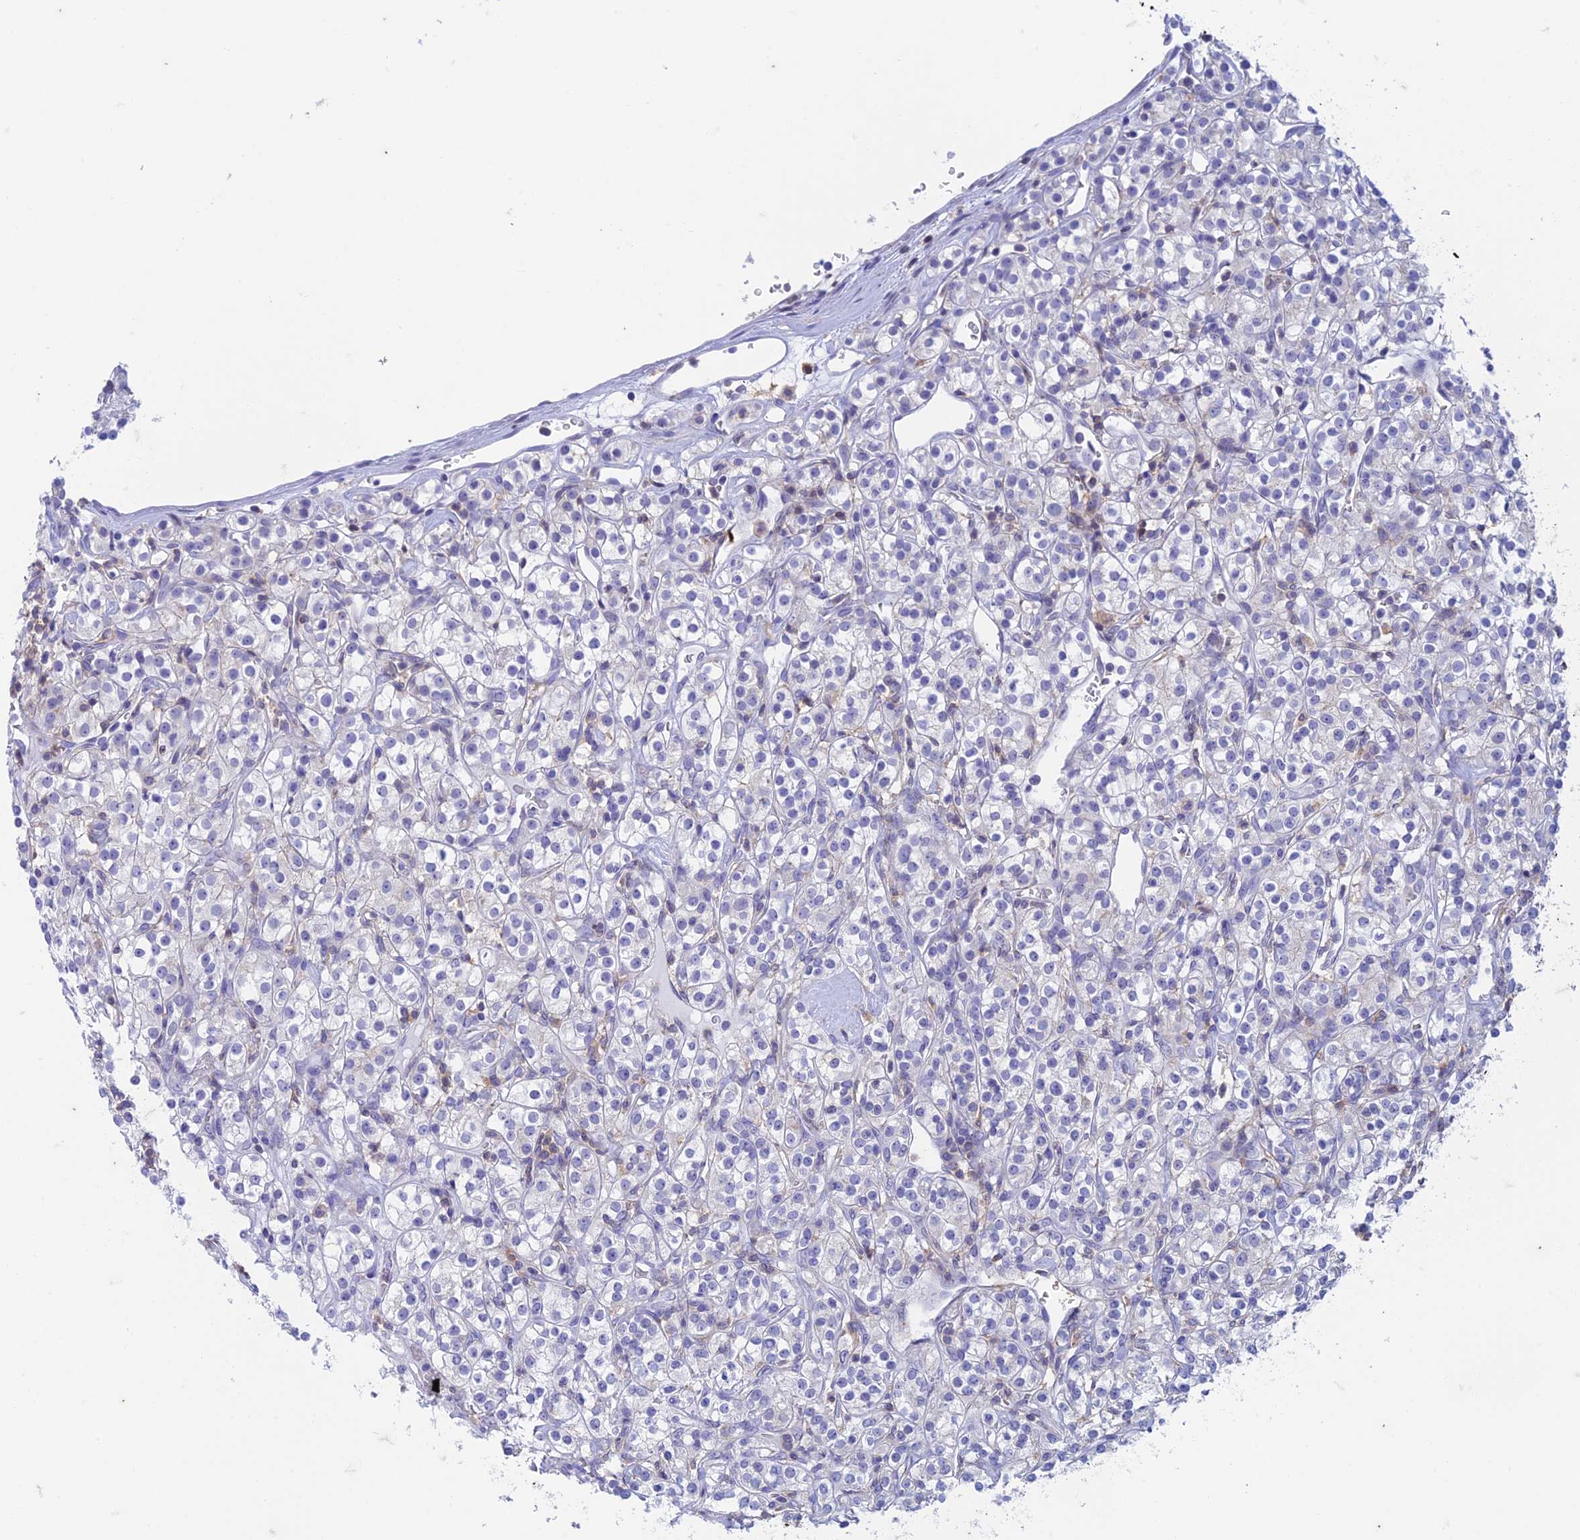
{"staining": {"intensity": "negative", "quantity": "none", "location": "none"}, "tissue": "renal cancer", "cell_type": "Tumor cells", "image_type": "cancer", "snomed": [{"axis": "morphology", "description": "Adenocarcinoma, NOS"}, {"axis": "topography", "description": "Kidney"}], "caption": "Immunohistochemistry of renal cancer displays no expression in tumor cells.", "gene": "FGF7", "patient": {"sex": "male", "age": 77}}